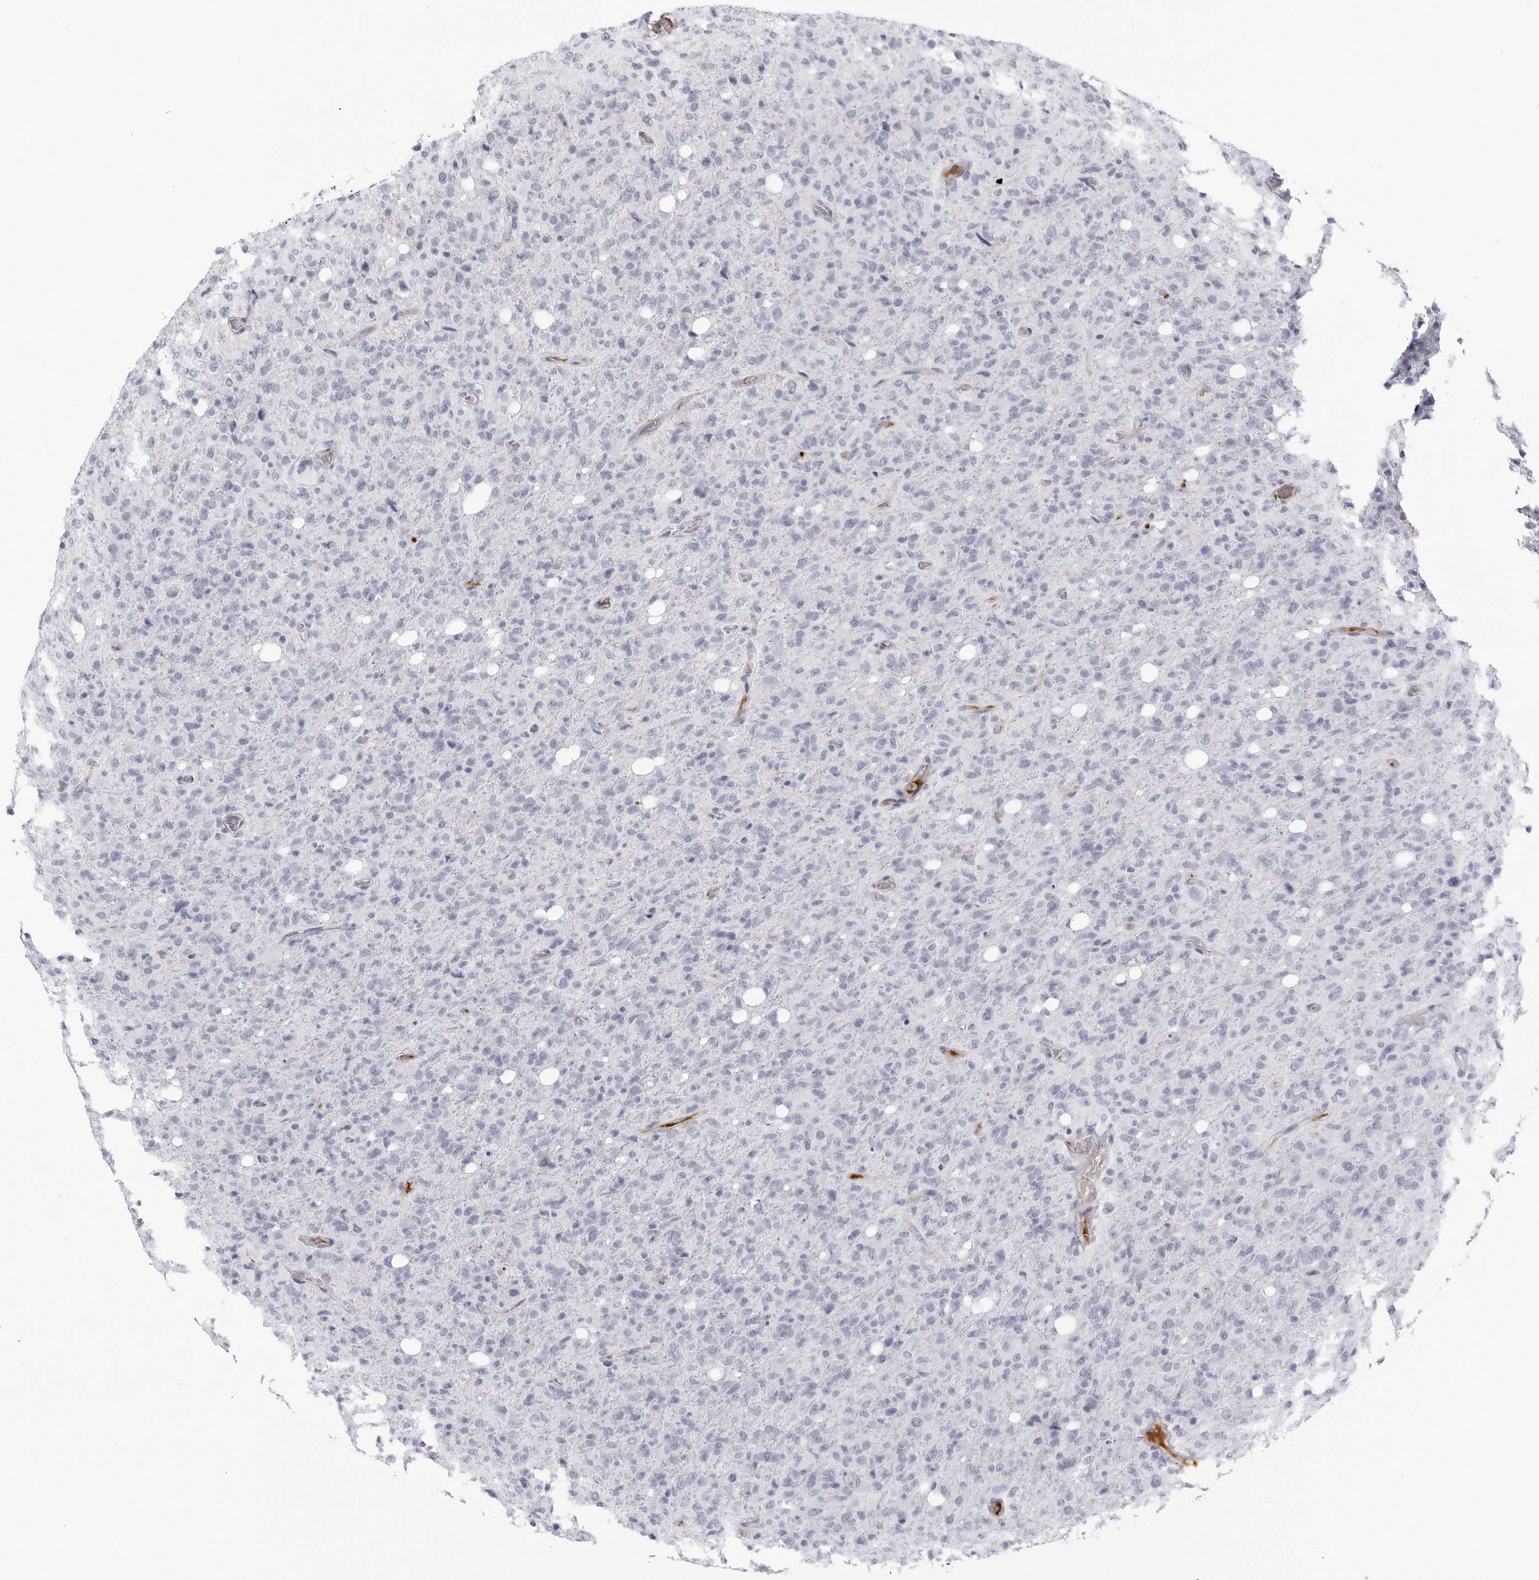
{"staining": {"intensity": "negative", "quantity": "none", "location": "none"}, "tissue": "glioma", "cell_type": "Tumor cells", "image_type": "cancer", "snomed": [{"axis": "morphology", "description": "Glioma, malignant, High grade"}, {"axis": "topography", "description": "Brain"}], "caption": "Immunohistochemistry (IHC) of glioma displays no positivity in tumor cells. (DAB (3,3'-diaminobenzidine) immunohistochemistry, high magnification).", "gene": "CNBD1", "patient": {"sex": "female", "age": 57}}